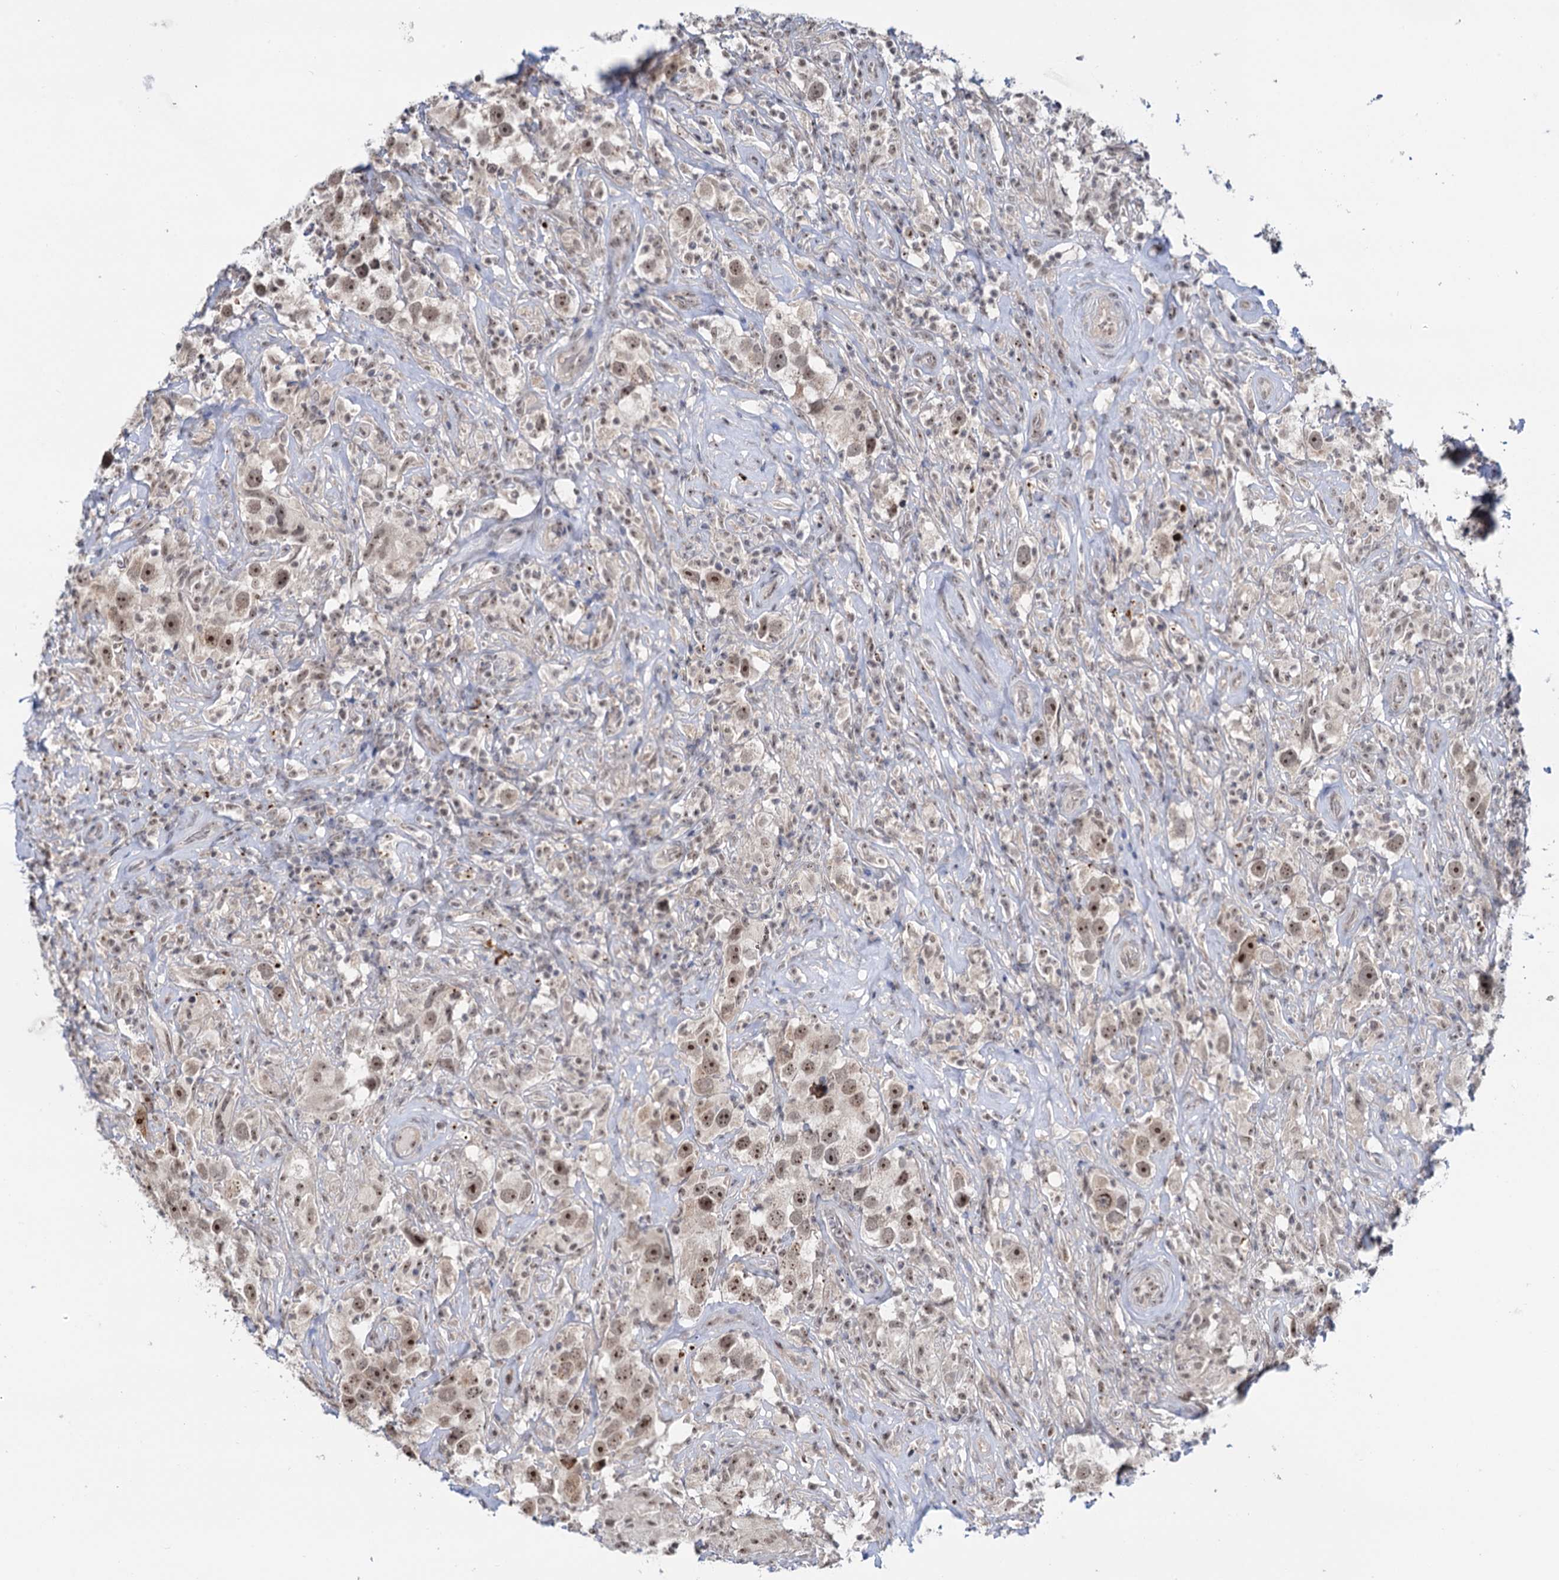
{"staining": {"intensity": "moderate", "quantity": ">75%", "location": "nuclear"}, "tissue": "testis cancer", "cell_type": "Tumor cells", "image_type": "cancer", "snomed": [{"axis": "morphology", "description": "Seminoma, NOS"}, {"axis": "topography", "description": "Testis"}], "caption": "Tumor cells reveal medium levels of moderate nuclear positivity in about >75% of cells in testis cancer (seminoma).", "gene": "NAT10", "patient": {"sex": "male", "age": 49}}